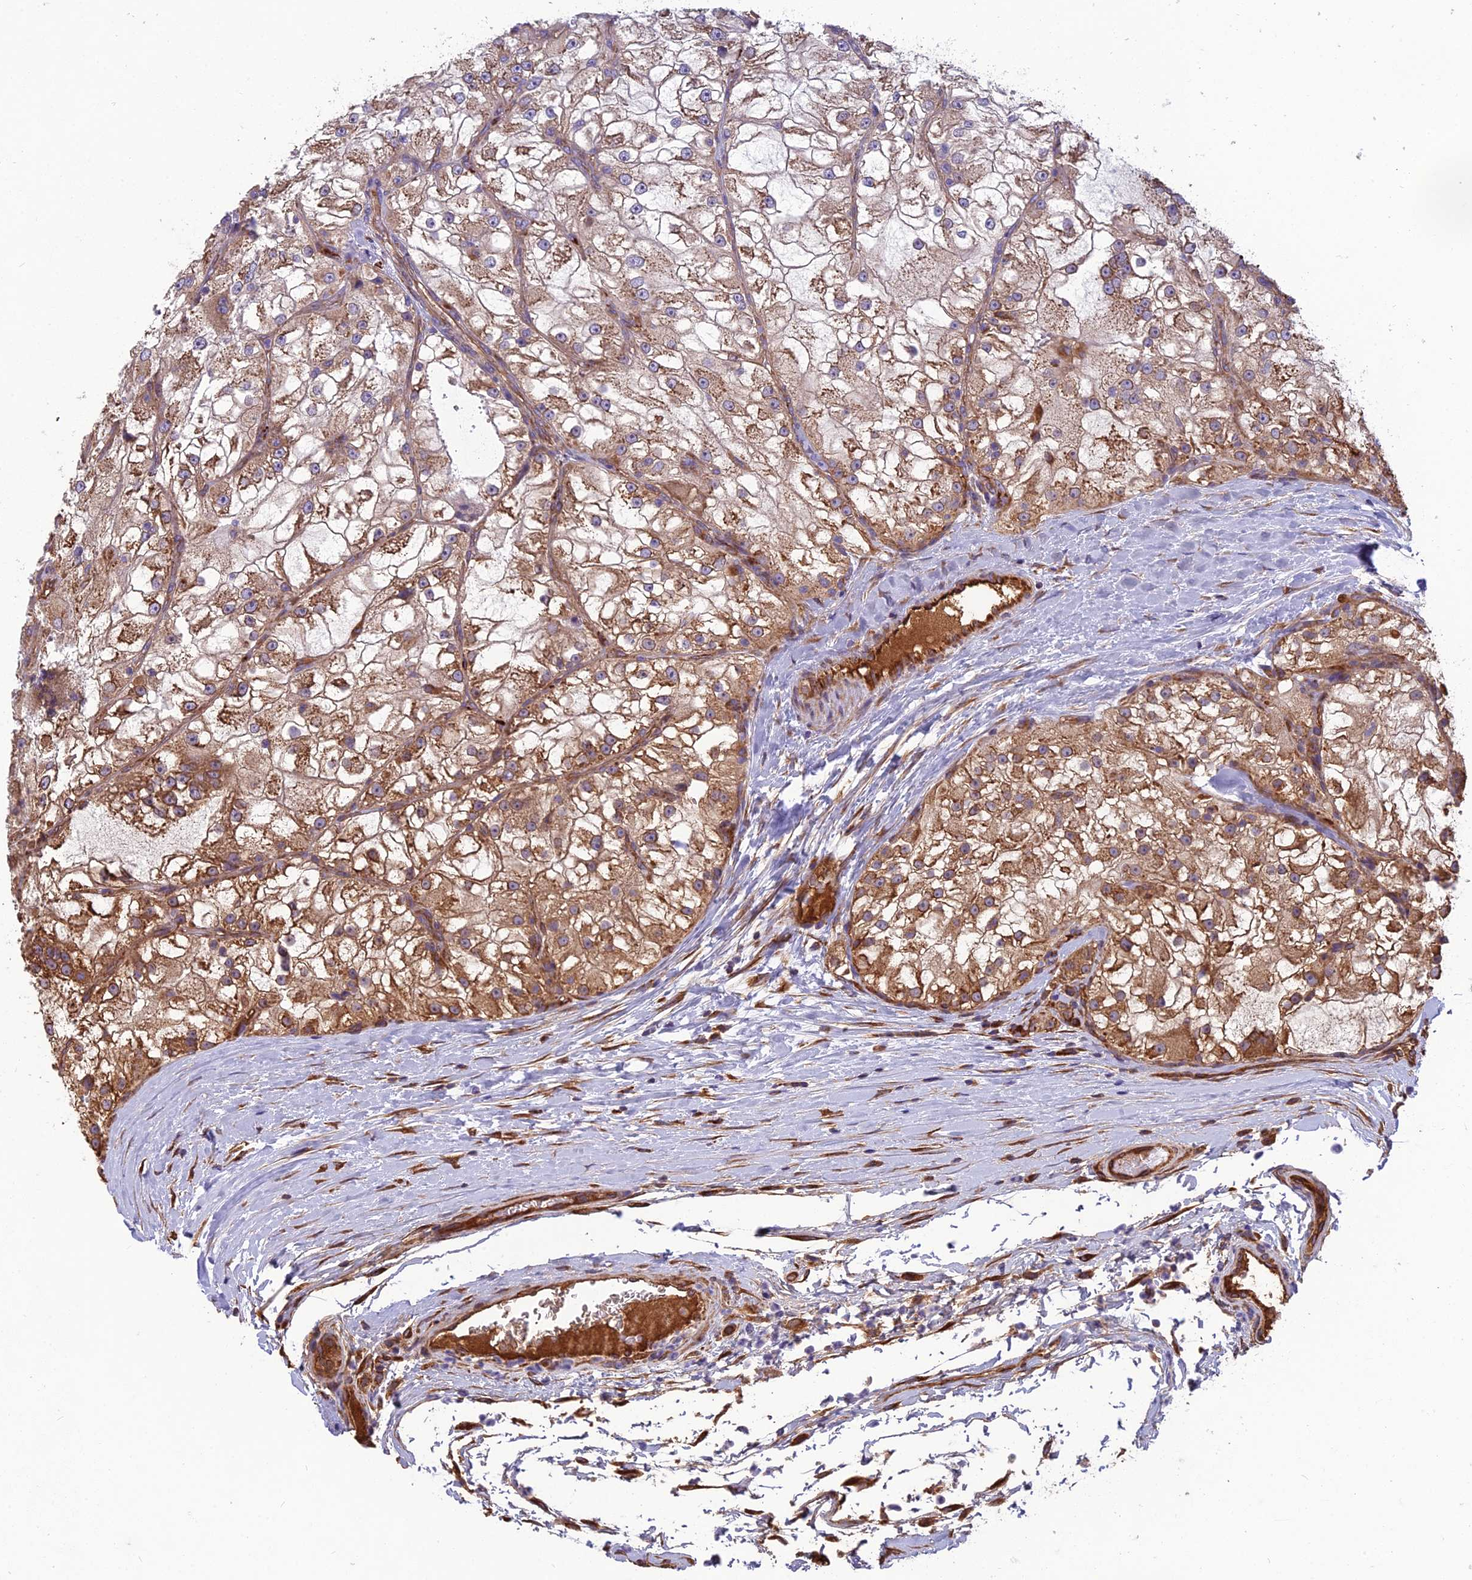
{"staining": {"intensity": "moderate", "quantity": ">75%", "location": "cytoplasmic/membranous"}, "tissue": "renal cancer", "cell_type": "Tumor cells", "image_type": "cancer", "snomed": [{"axis": "morphology", "description": "Adenocarcinoma, NOS"}, {"axis": "topography", "description": "Kidney"}], "caption": "About >75% of tumor cells in human renal cancer (adenocarcinoma) reveal moderate cytoplasmic/membranous protein expression as visualized by brown immunohistochemical staining.", "gene": "SPDL1", "patient": {"sex": "female", "age": 72}}